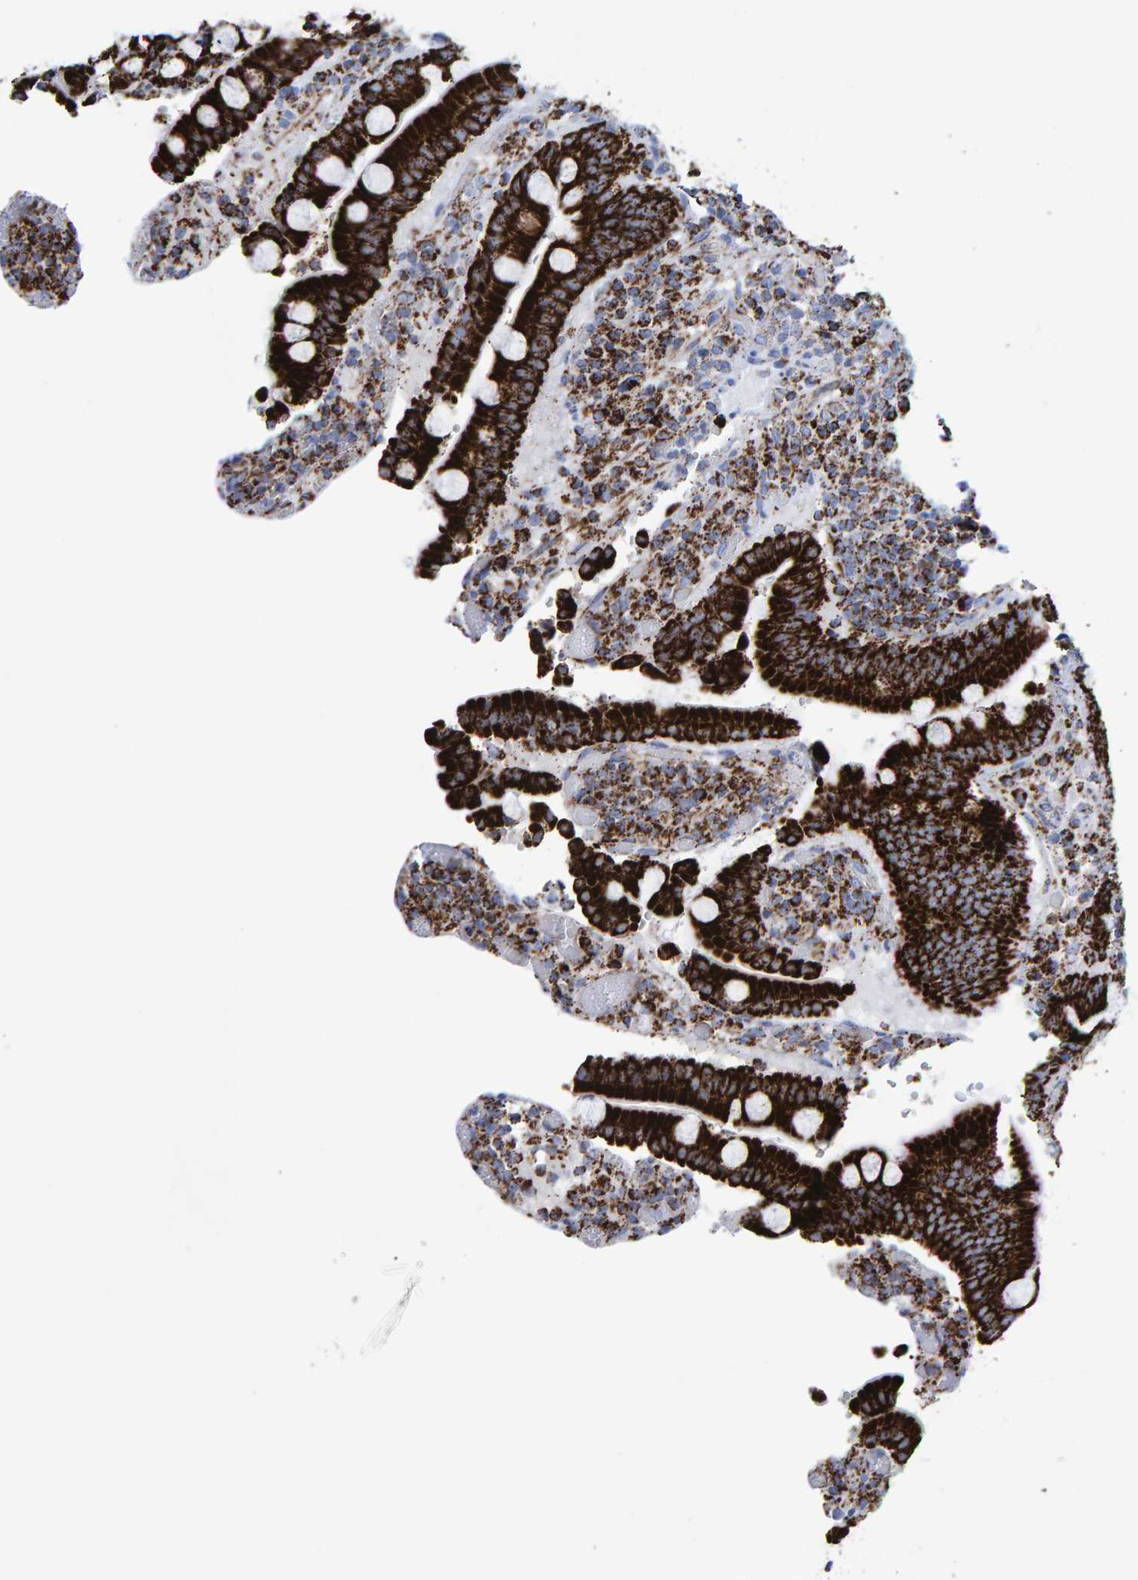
{"staining": {"intensity": "strong", "quantity": ">75%", "location": "cytoplasmic/membranous"}, "tissue": "duodenum", "cell_type": "Glandular cells", "image_type": "normal", "snomed": [{"axis": "morphology", "description": "Normal tissue, NOS"}, {"axis": "topography", "description": "Small intestine, NOS"}], "caption": "Immunohistochemical staining of benign human duodenum demonstrates strong cytoplasmic/membranous protein positivity in approximately >75% of glandular cells.", "gene": "ENSG00000262660", "patient": {"sex": "female", "age": 71}}